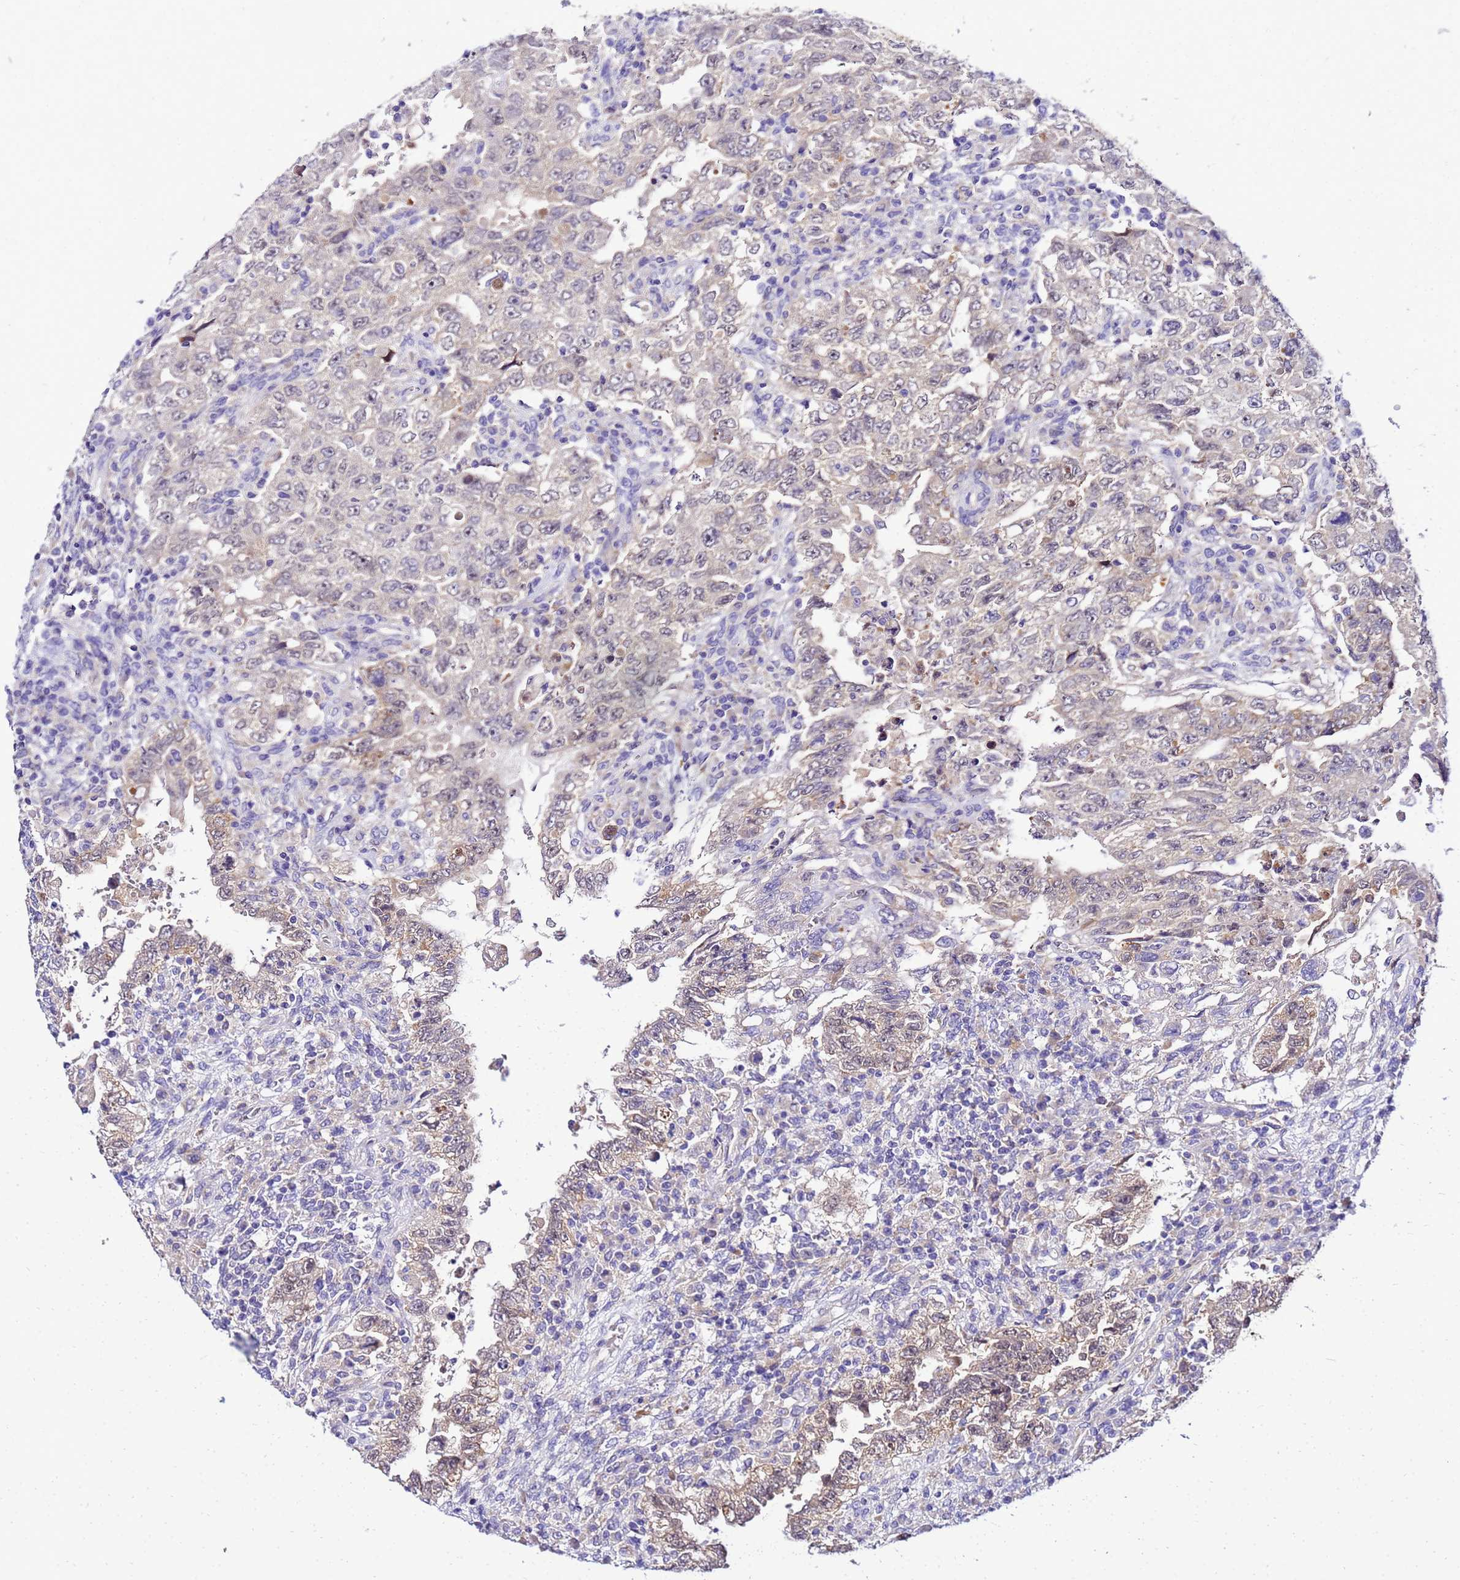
{"staining": {"intensity": "negative", "quantity": "none", "location": "none"}, "tissue": "testis cancer", "cell_type": "Tumor cells", "image_type": "cancer", "snomed": [{"axis": "morphology", "description": "Carcinoma, Embryonal, NOS"}, {"axis": "topography", "description": "Testis"}], "caption": "Tumor cells show no significant protein positivity in testis cancer (embryonal carcinoma).", "gene": "HERC5", "patient": {"sex": "male", "age": 26}}